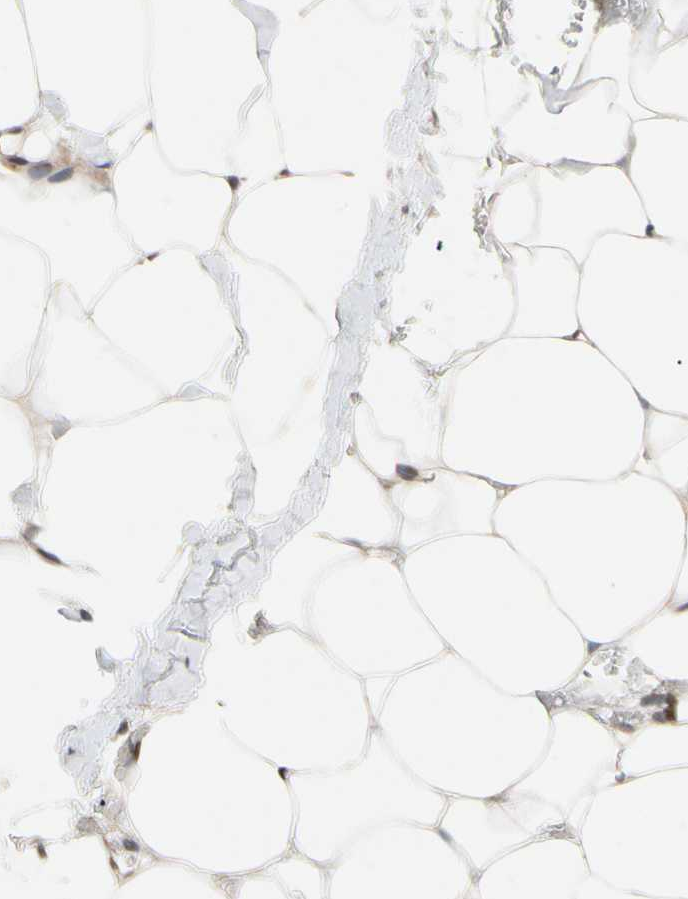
{"staining": {"intensity": "weak", "quantity": ">75%", "location": "cytoplasmic/membranous"}, "tissue": "adipose tissue", "cell_type": "Adipocytes", "image_type": "normal", "snomed": [{"axis": "morphology", "description": "Normal tissue, NOS"}, {"axis": "topography", "description": "Breast"}, {"axis": "topography", "description": "Adipose tissue"}], "caption": "This micrograph displays IHC staining of unremarkable human adipose tissue, with low weak cytoplasmic/membranous expression in about >75% of adipocytes.", "gene": "RIOX2", "patient": {"sex": "female", "age": 25}}